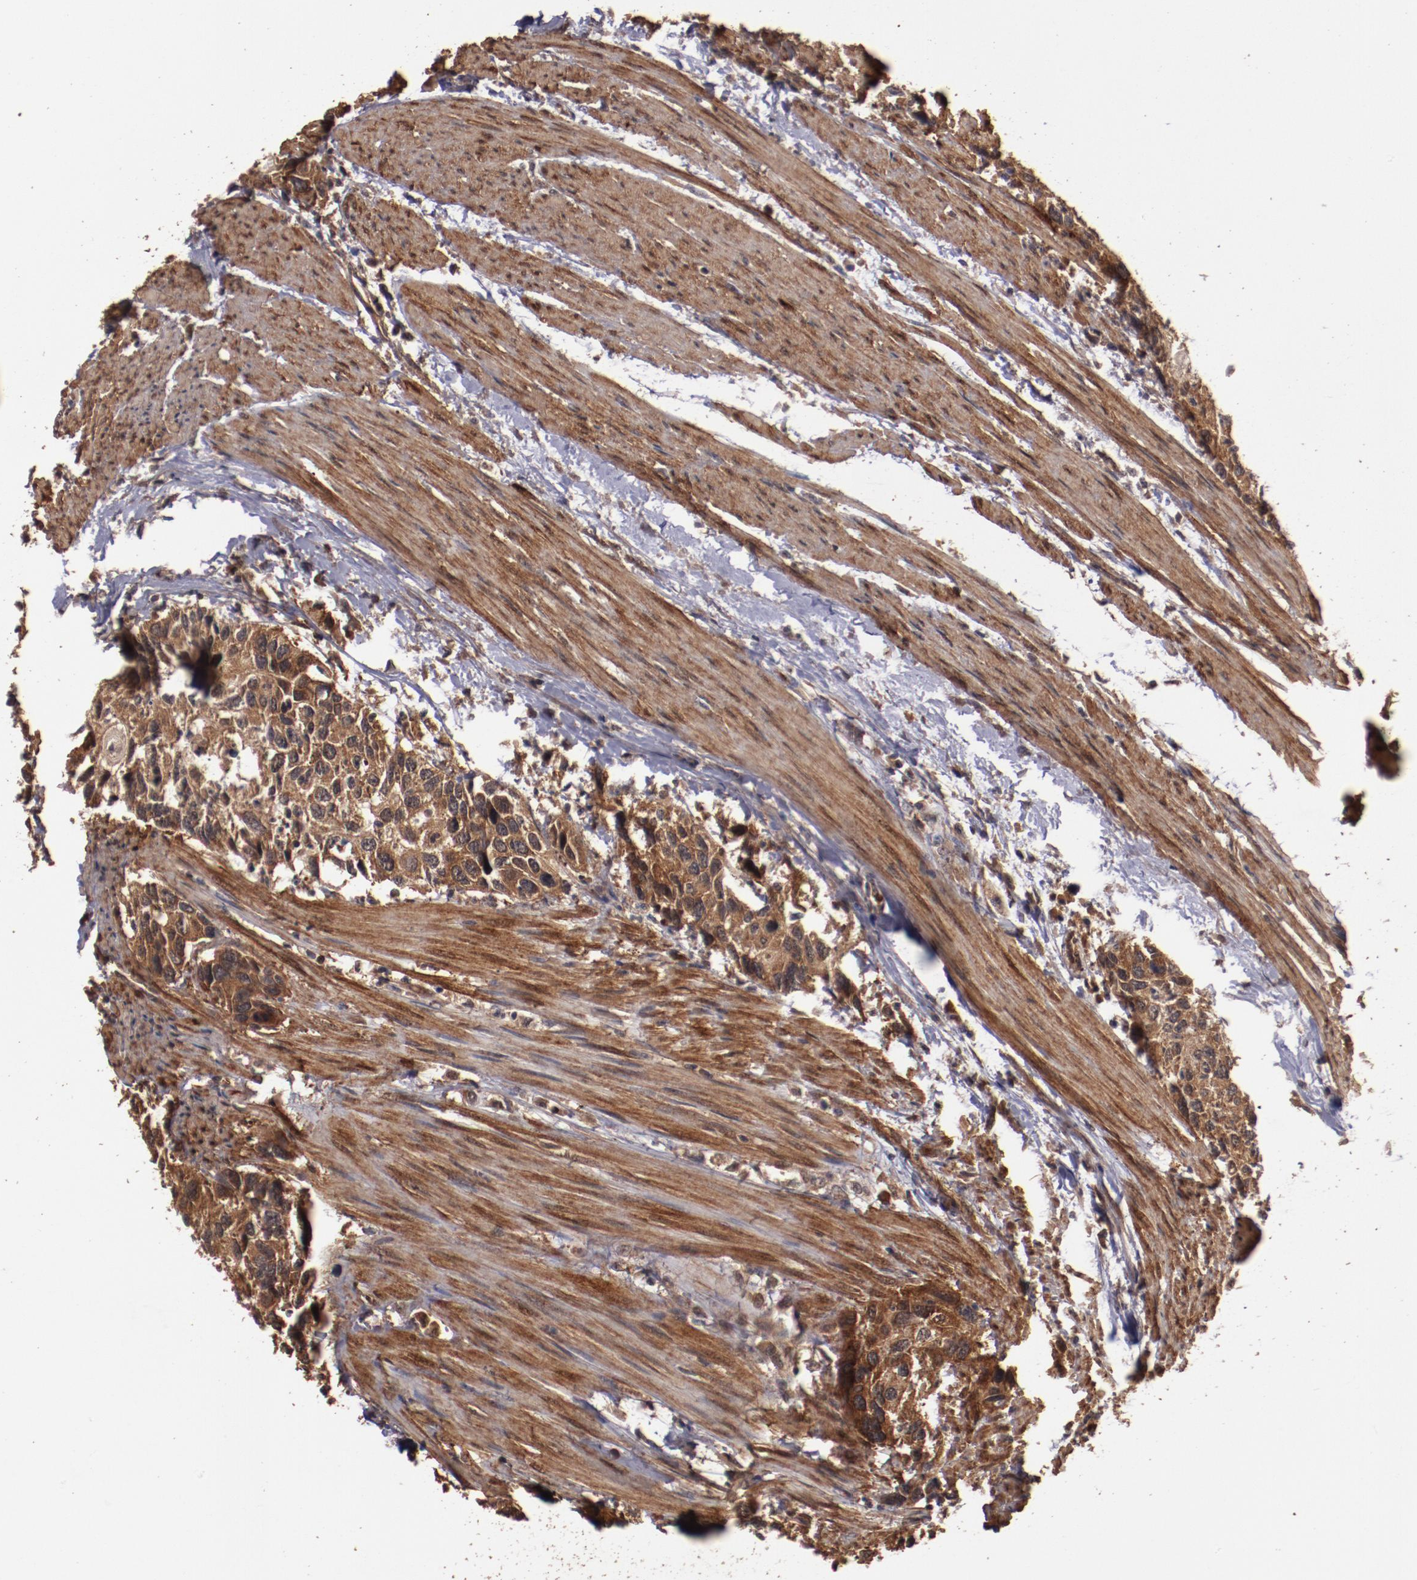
{"staining": {"intensity": "strong", "quantity": ">75%", "location": "cytoplasmic/membranous"}, "tissue": "urothelial cancer", "cell_type": "Tumor cells", "image_type": "cancer", "snomed": [{"axis": "morphology", "description": "Urothelial carcinoma, High grade"}, {"axis": "topography", "description": "Urinary bladder"}], "caption": "Urothelial cancer stained for a protein (brown) exhibits strong cytoplasmic/membranous positive staining in approximately >75% of tumor cells.", "gene": "TXNDC16", "patient": {"sex": "male", "age": 66}}